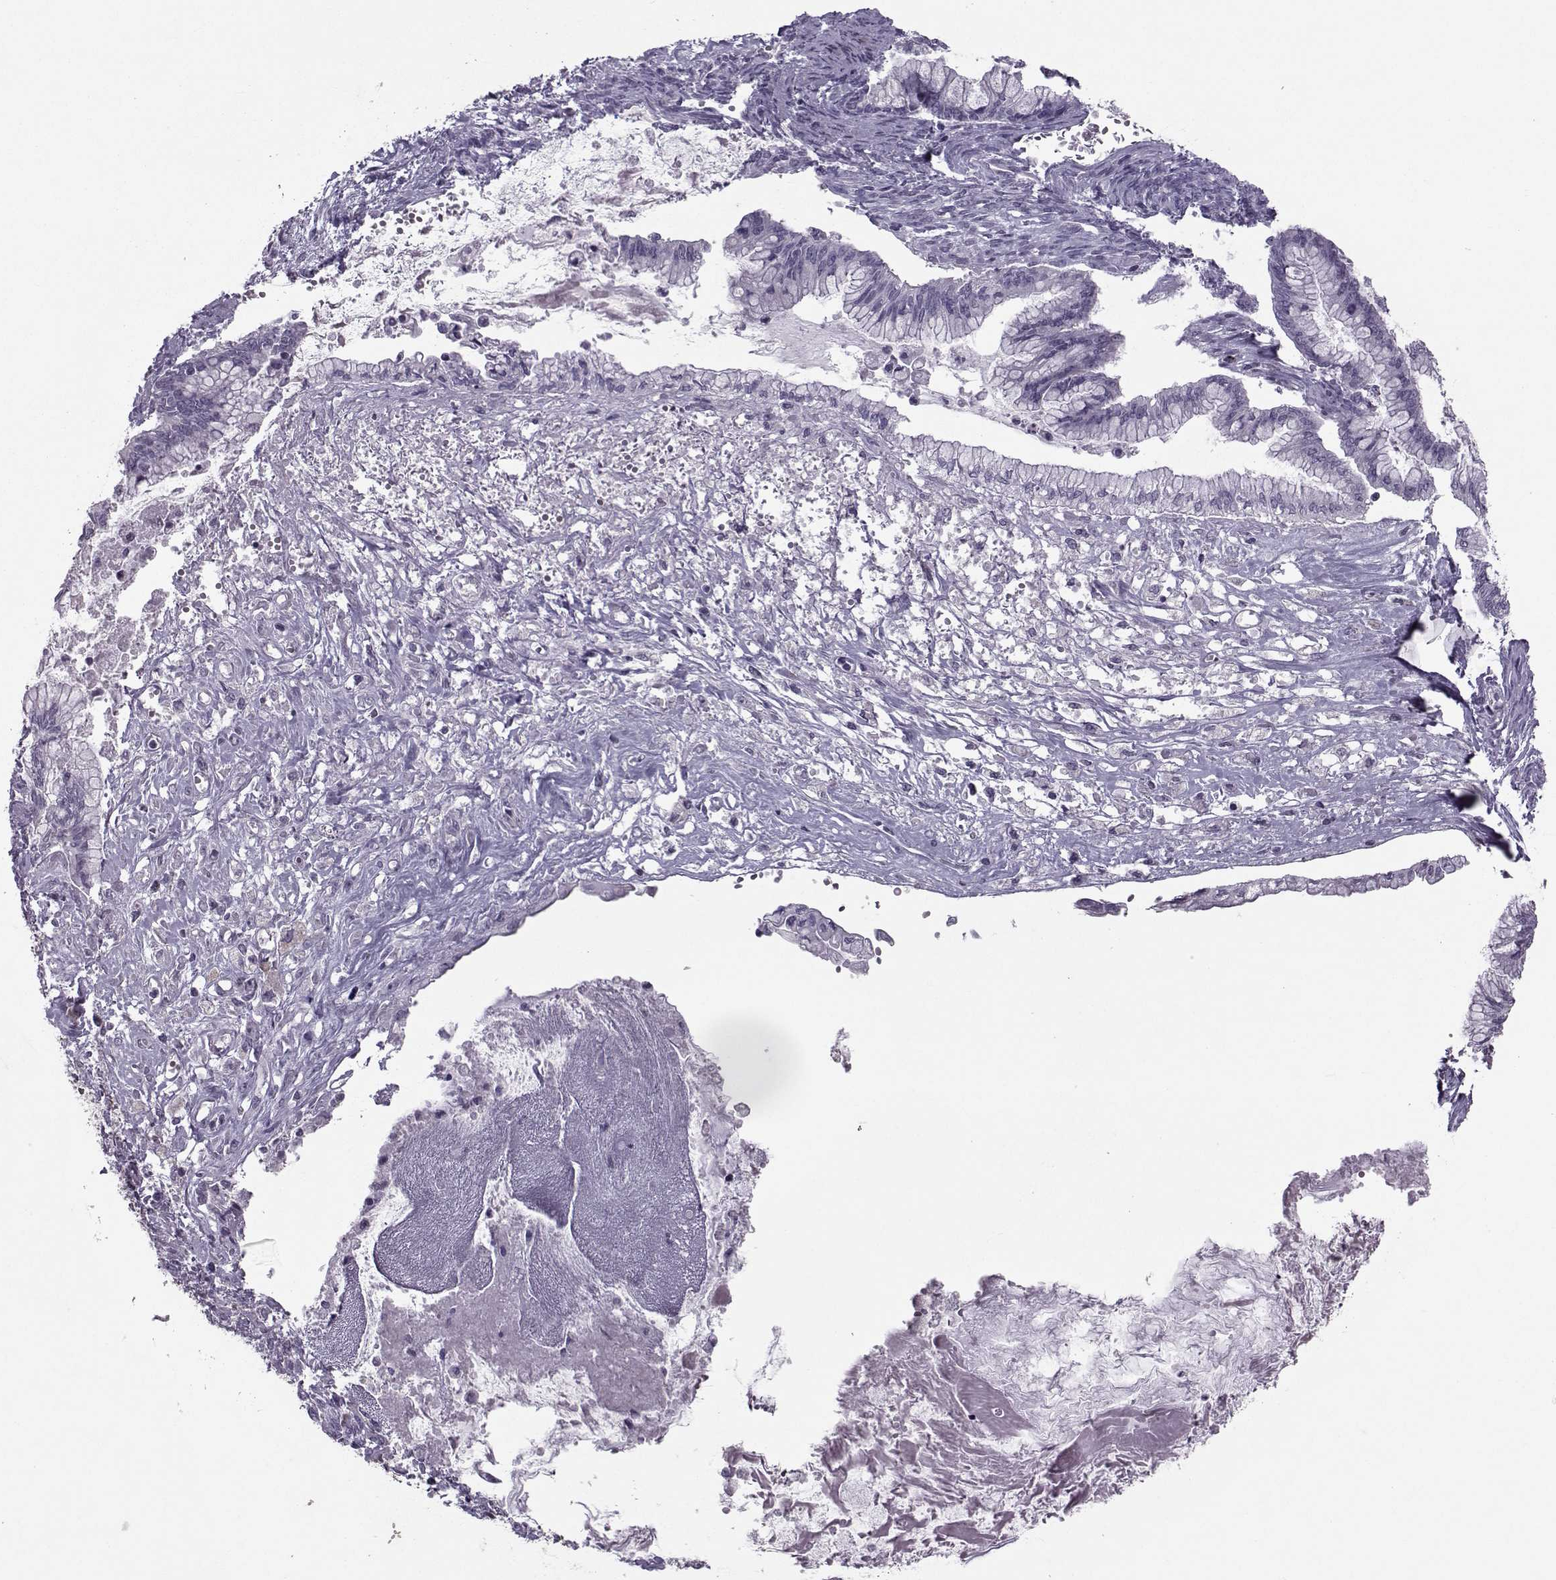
{"staining": {"intensity": "negative", "quantity": "none", "location": "none"}, "tissue": "ovarian cancer", "cell_type": "Tumor cells", "image_type": "cancer", "snomed": [{"axis": "morphology", "description": "Cystadenocarcinoma, mucinous, NOS"}, {"axis": "topography", "description": "Ovary"}], "caption": "This is an immunohistochemistry (IHC) photomicrograph of human ovarian cancer. There is no staining in tumor cells.", "gene": "ASRGL1", "patient": {"sex": "female", "age": 67}}